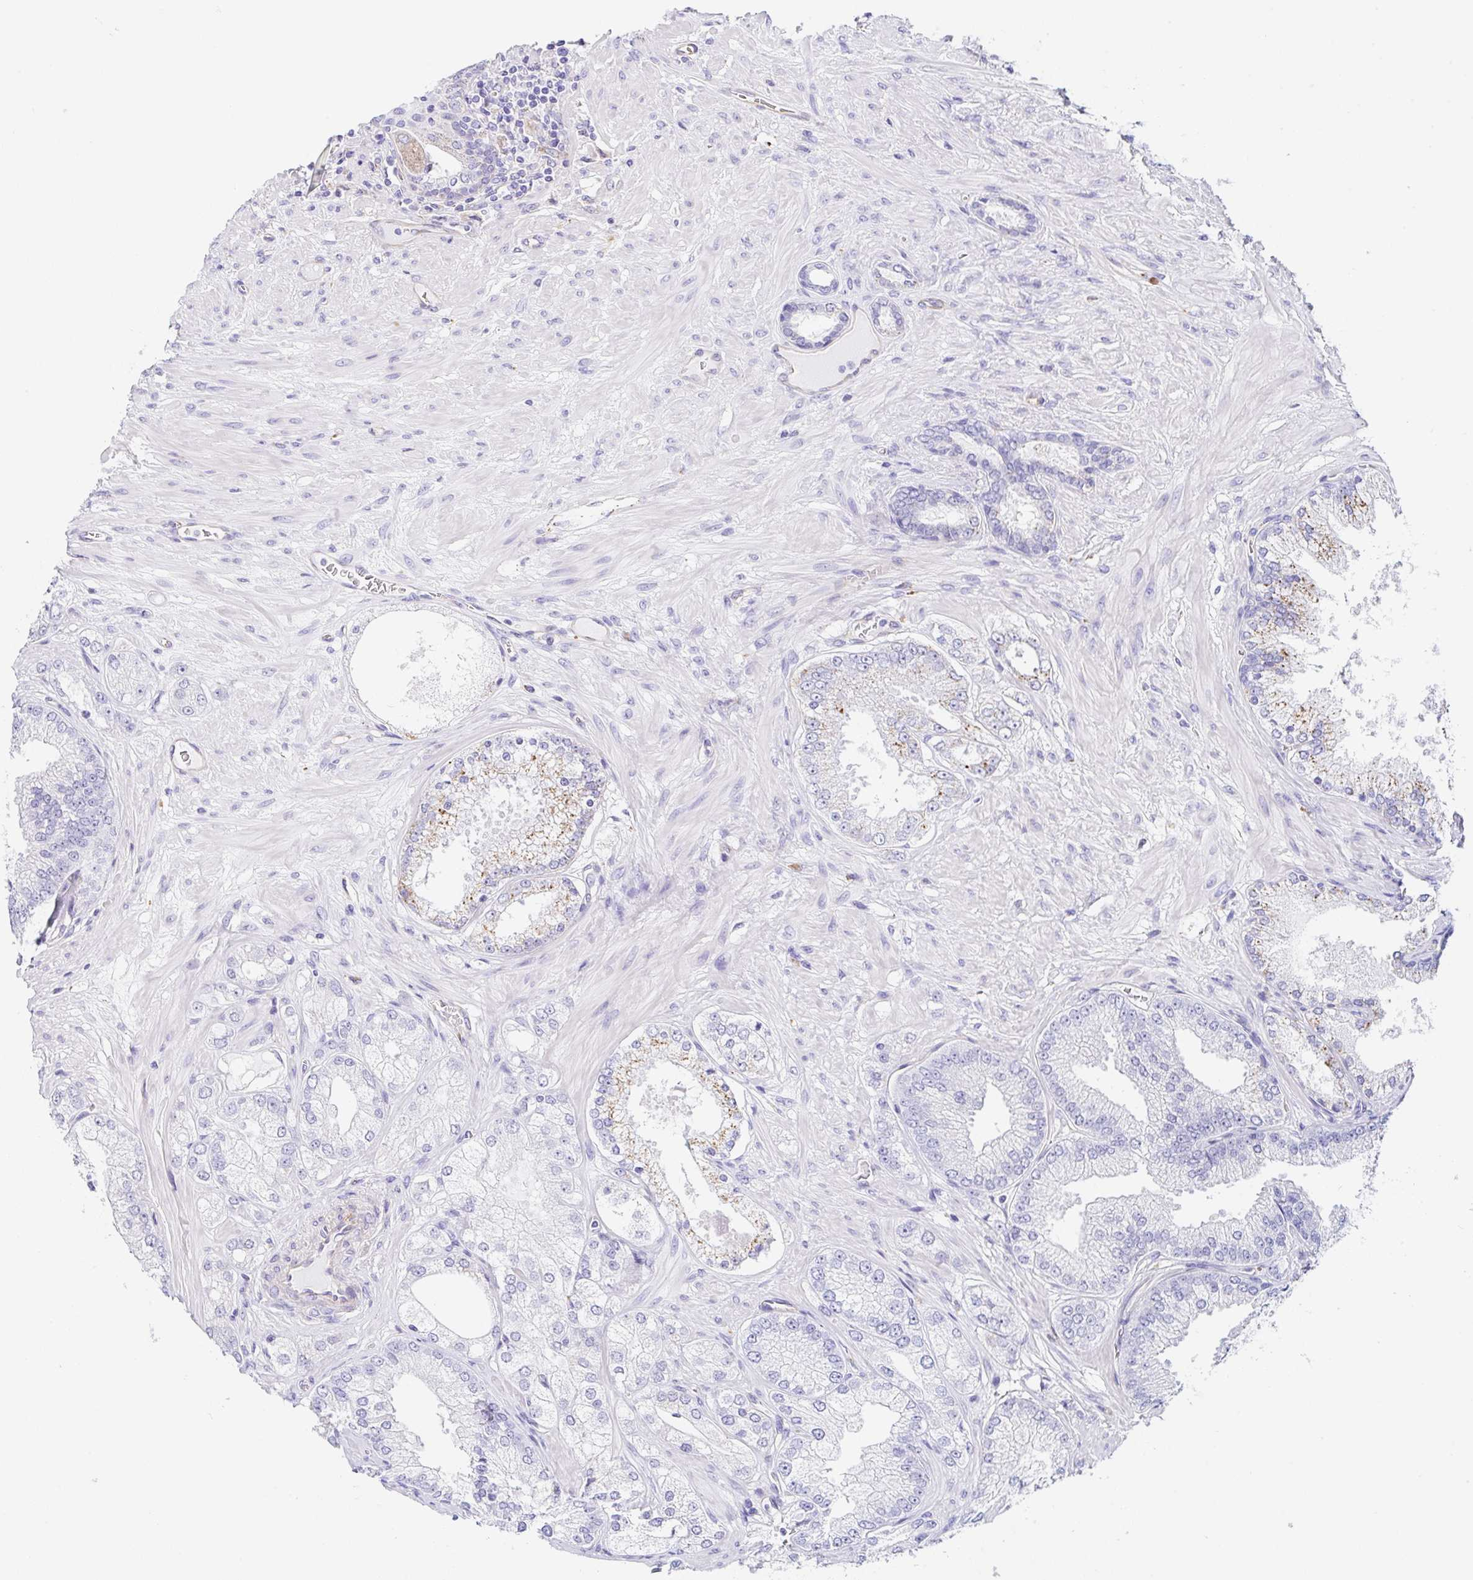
{"staining": {"intensity": "negative", "quantity": "none", "location": "none"}, "tissue": "prostate cancer", "cell_type": "Tumor cells", "image_type": "cancer", "snomed": [{"axis": "morphology", "description": "Normal tissue, NOS"}, {"axis": "morphology", "description": "Adenocarcinoma, High grade"}, {"axis": "topography", "description": "Prostate"}, {"axis": "topography", "description": "Peripheral nerve tissue"}], "caption": "Immunohistochemistry (IHC) micrograph of human high-grade adenocarcinoma (prostate) stained for a protein (brown), which demonstrates no positivity in tumor cells.", "gene": "DKK4", "patient": {"sex": "male", "age": 68}}